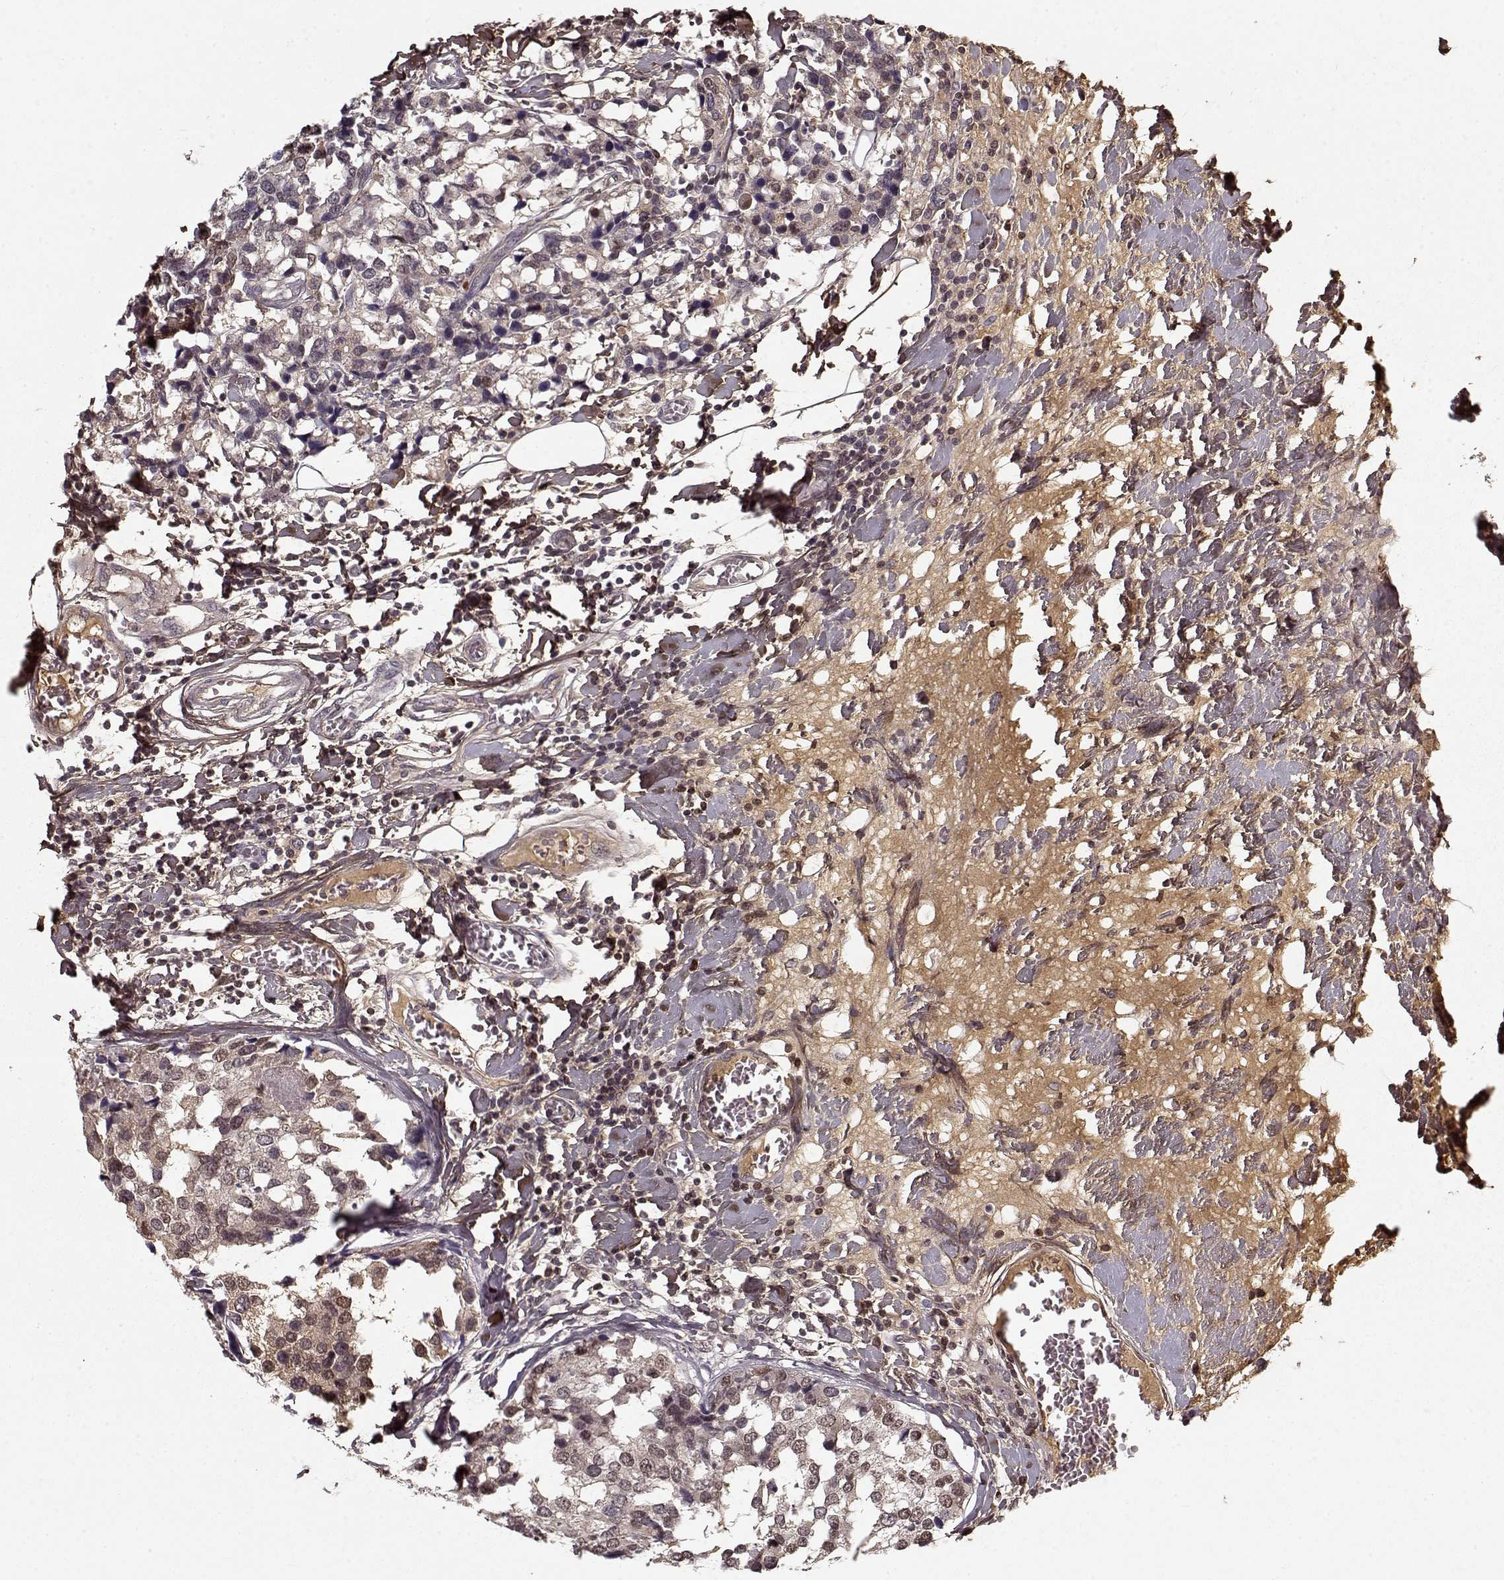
{"staining": {"intensity": "negative", "quantity": "none", "location": "none"}, "tissue": "breast cancer", "cell_type": "Tumor cells", "image_type": "cancer", "snomed": [{"axis": "morphology", "description": "Lobular carcinoma"}, {"axis": "topography", "description": "Breast"}], "caption": "Tumor cells are negative for protein expression in human breast lobular carcinoma.", "gene": "LUM", "patient": {"sex": "female", "age": 59}}